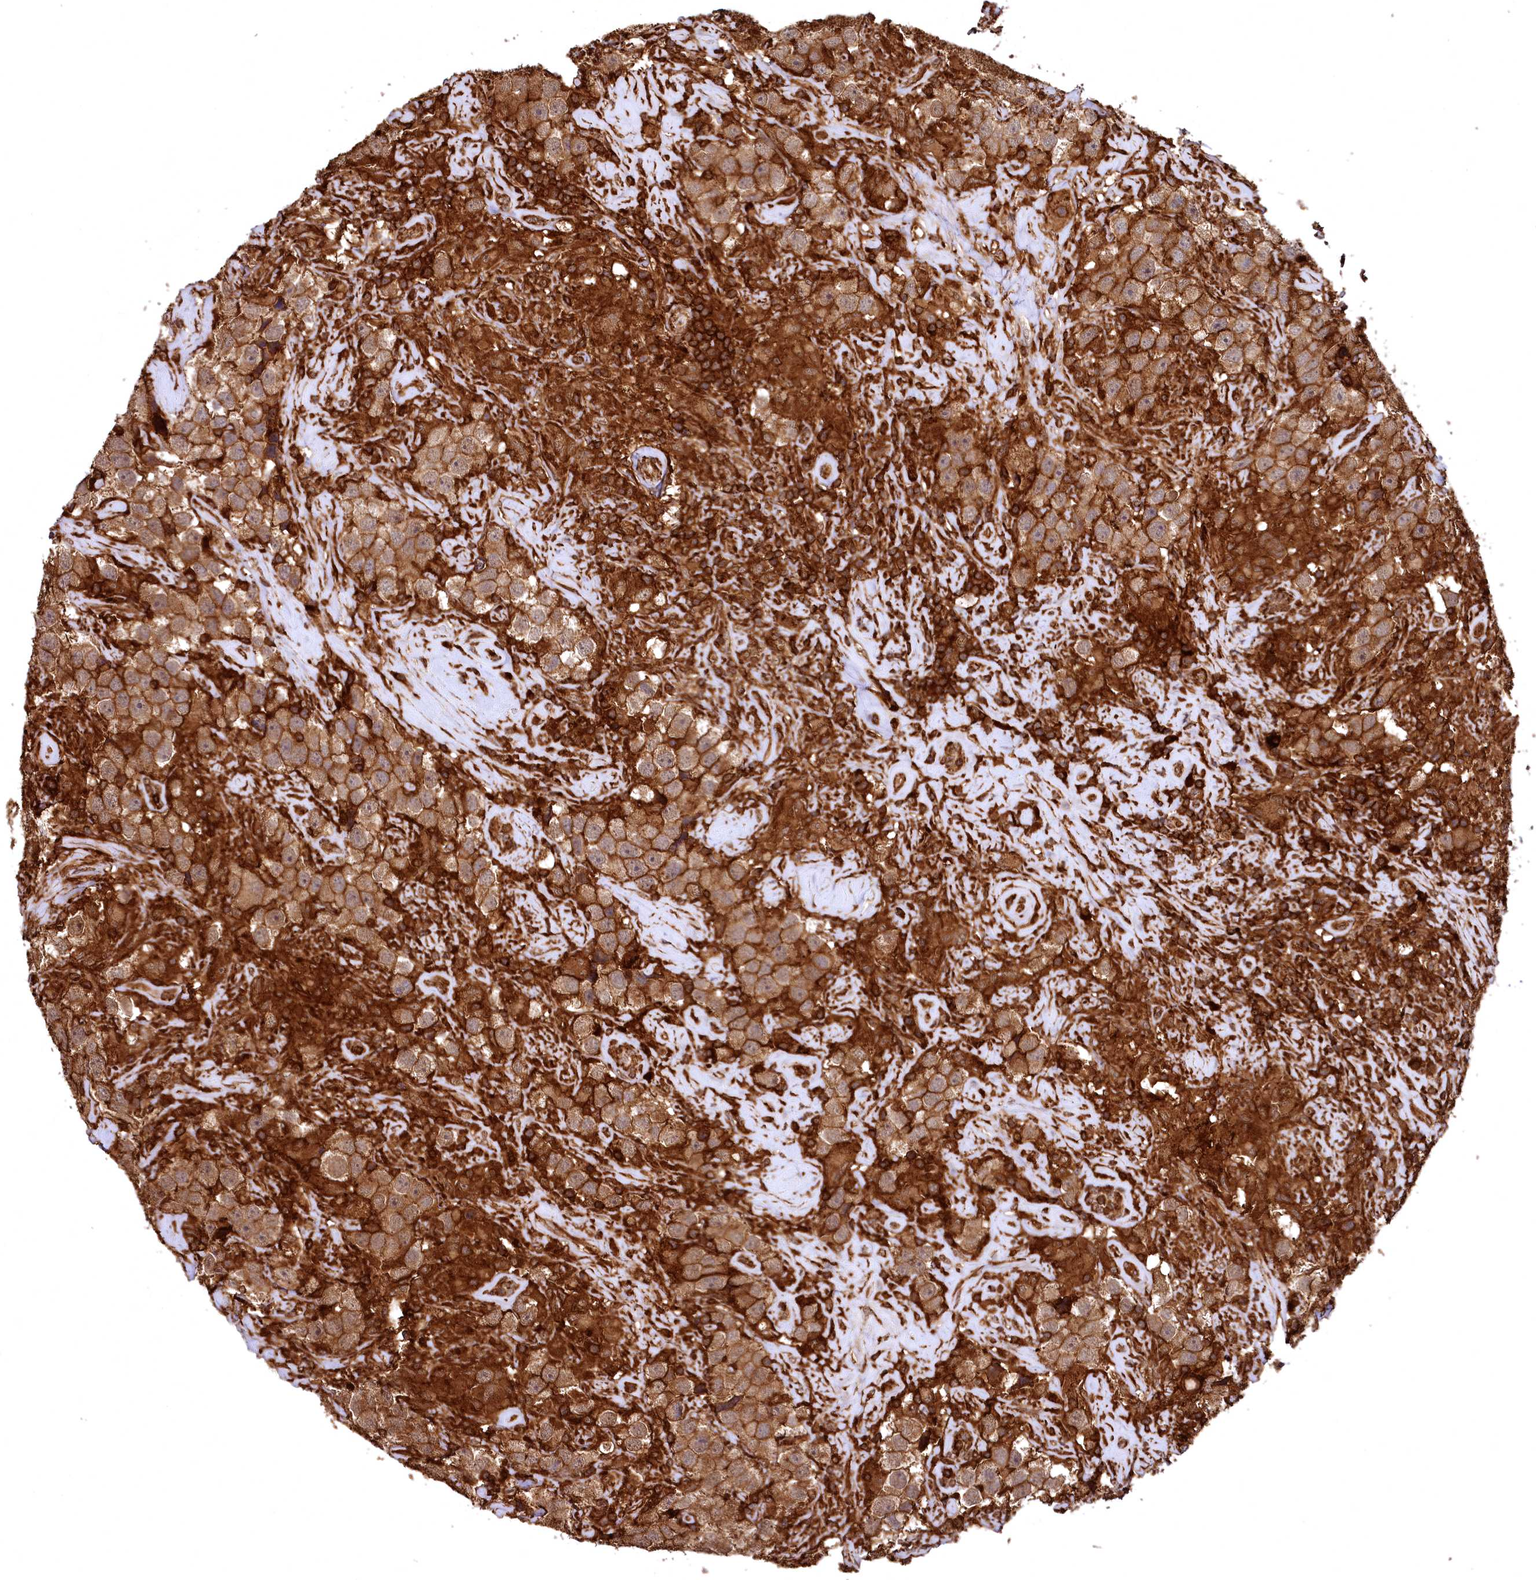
{"staining": {"intensity": "moderate", "quantity": ">75%", "location": "cytoplasmic/membranous"}, "tissue": "testis cancer", "cell_type": "Tumor cells", "image_type": "cancer", "snomed": [{"axis": "morphology", "description": "Seminoma, NOS"}, {"axis": "topography", "description": "Testis"}], "caption": "Immunohistochemical staining of testis cancer (seminoma) exhibits medium levels of moderate cytoplasmic/membranous staining in about >75% of tumor cells.", "gene": "STUB1", "patient": {"sex": "male", "age": 49}}